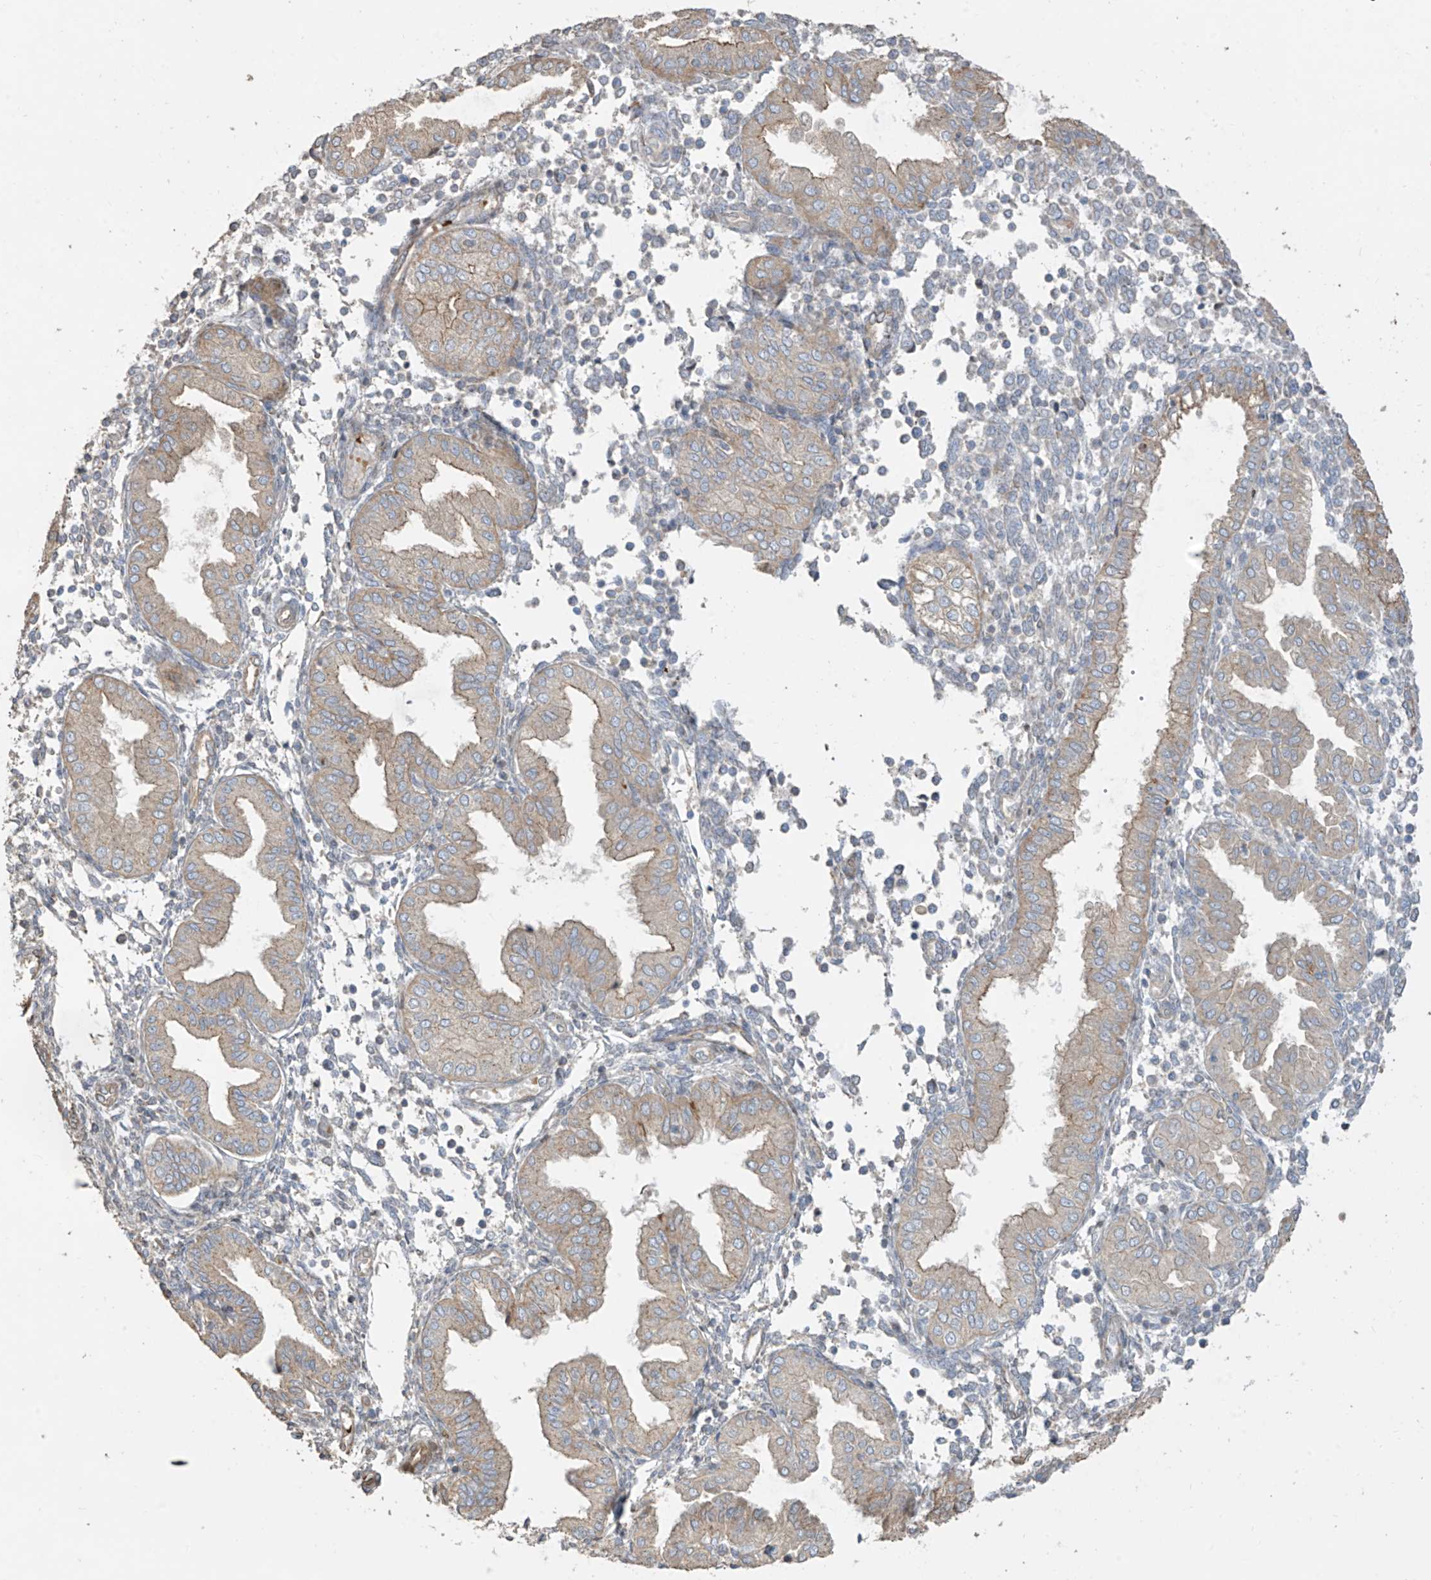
{"staining": {"intensity": "negative", "quantity": "none", "location": "none"}, "tissue": "endometrium", "cell_type": "Cells in endometrial stroma", "image_type": "normal", "snomed": [{"axis": "morphology", "description": "Normal tissue, NOS"}, {"axis": "topography", "description": "Endometrium"}], "caption": "The micrograph displays no significant positivity in cells in endometrial stroma of endometrium.", "gene": "ABTB1", "patient": {"sex": "female", "age": 53}}